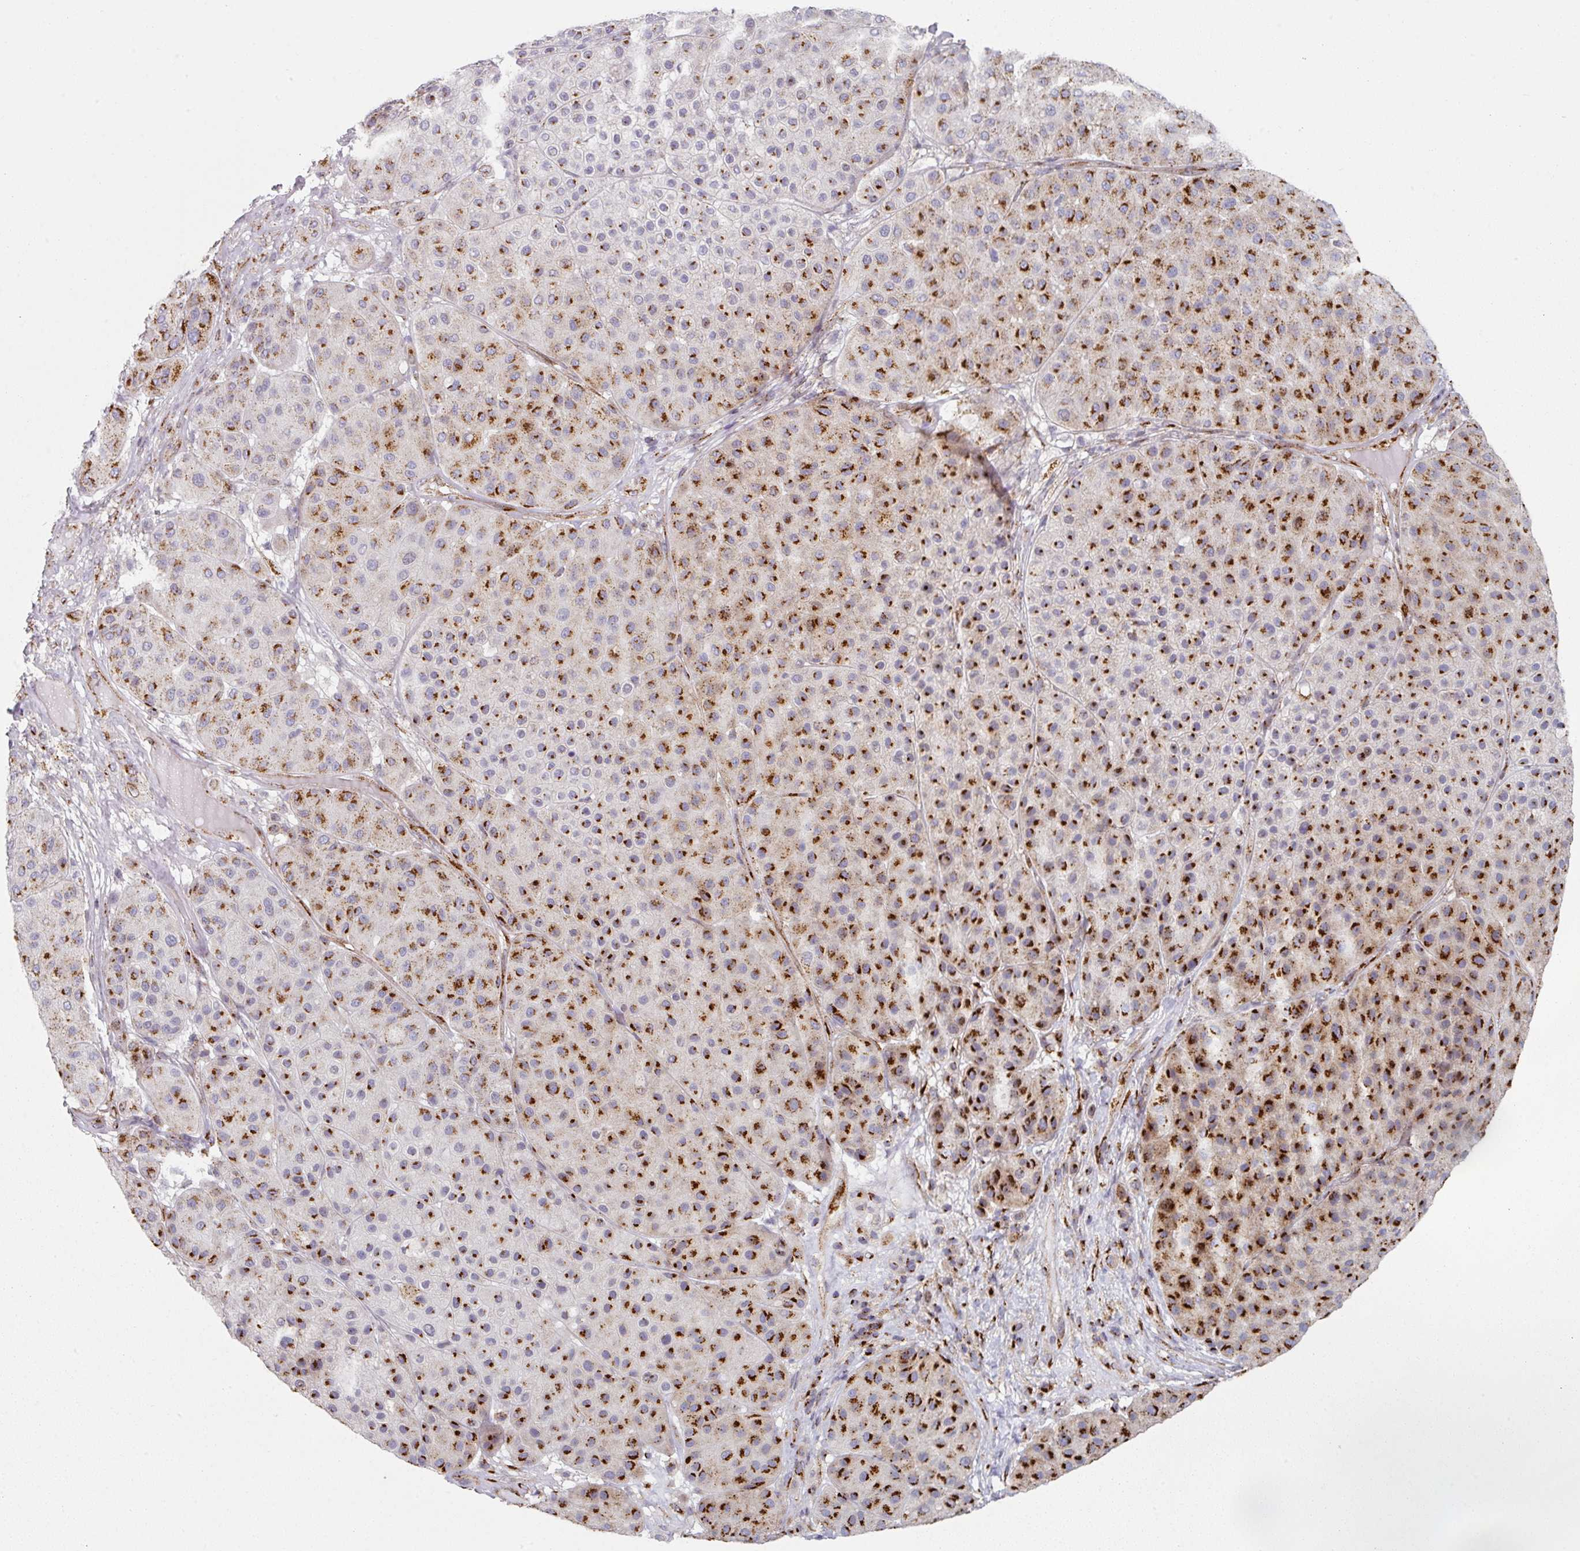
{"staining": {"intensity": "strong", "quantity": ">75%", "location": "cytoplasmic/membranous"}, "tissue": "melanoma", "cell_type": "Tumor cells", "image_type": "cancer", "snomed": [{"axis": "morphology", "description": "Malignant melanoma, Metastatic site"}, {"axis": "topography", "description": "Smooth muscle"}], "caption": "Immunohistochemical staining of melanoma shows high levels of strong cytoplasmic/membranous positivity in approximately >75% of tumor cells.", "gene": "CCDC85B", "patient": {"sex": "male", "age": 41}}